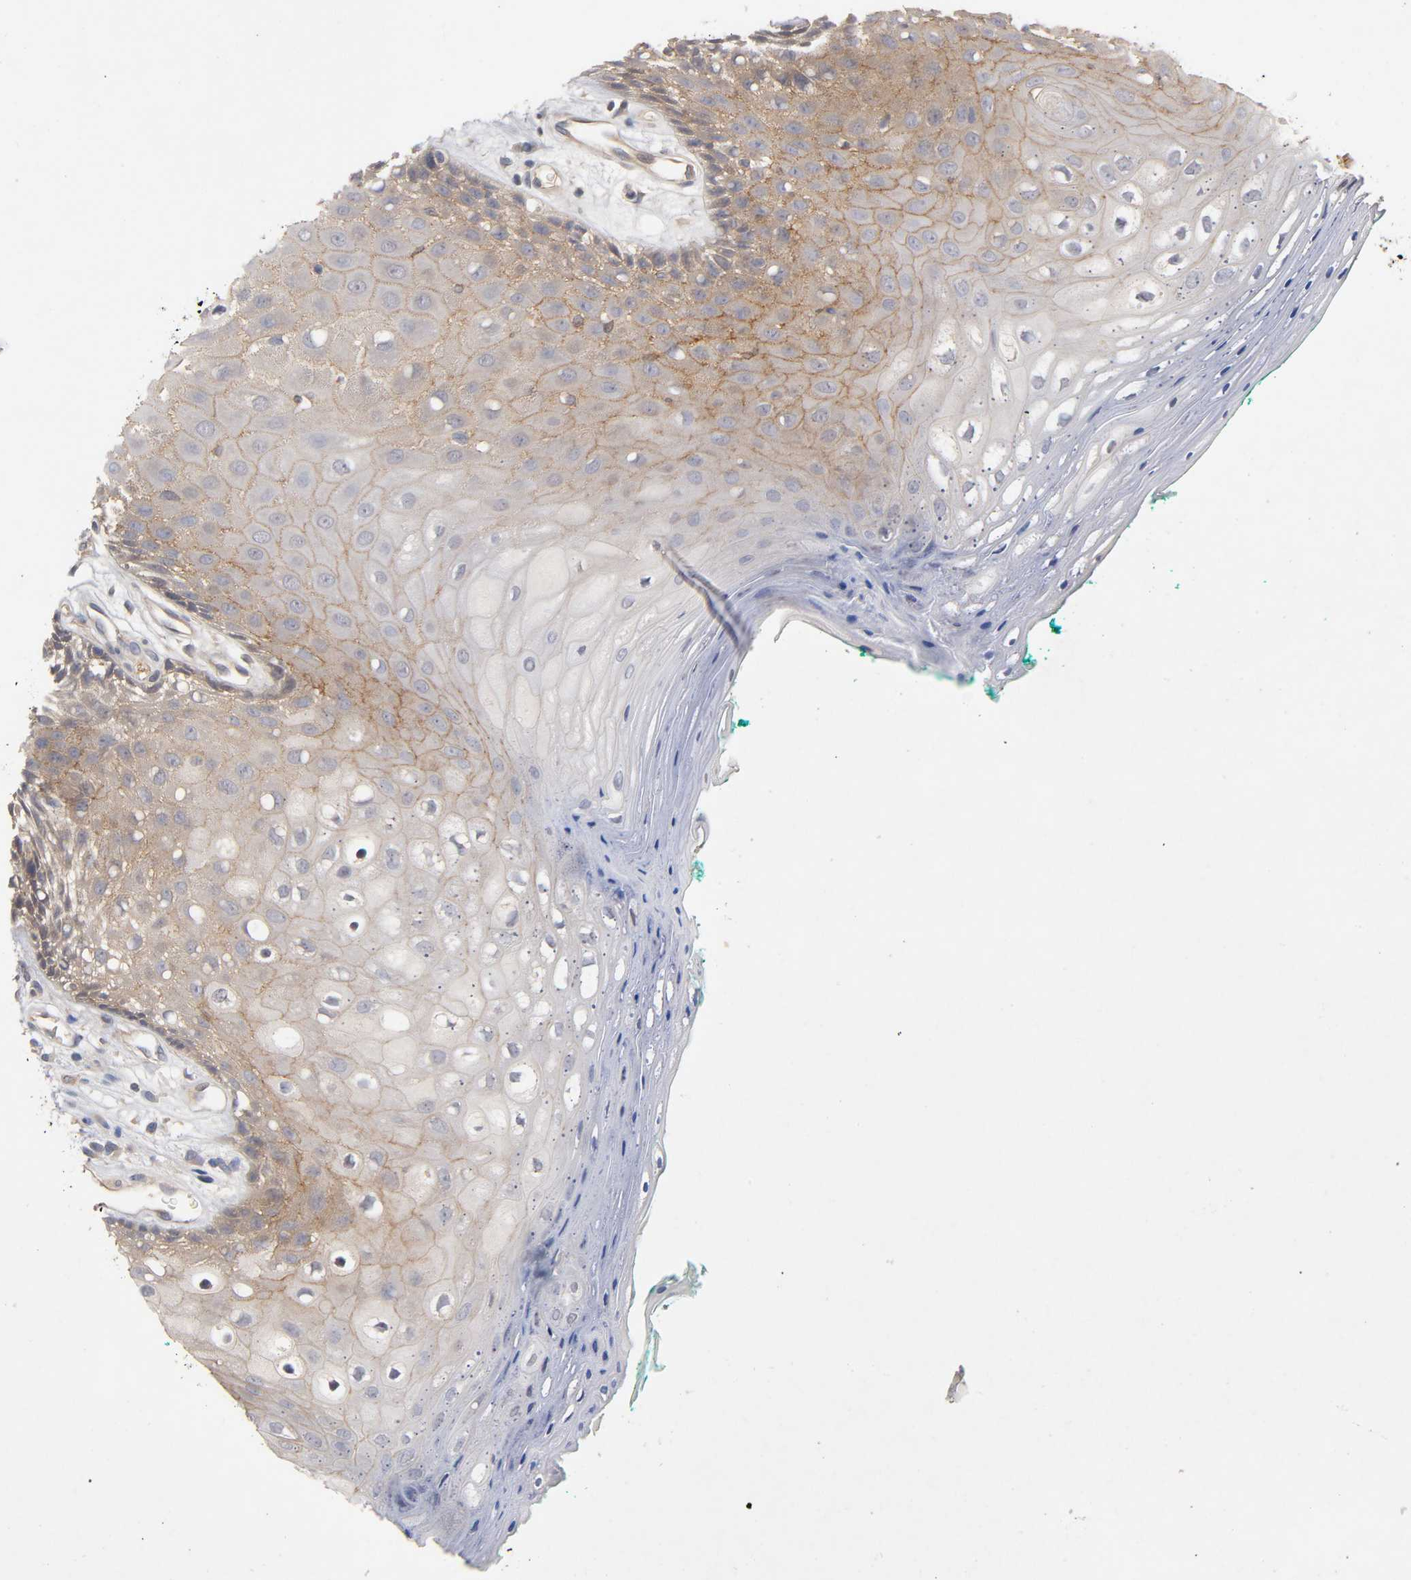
{"staining": {"intensity": "moderate", "quantity": ">75%", "location": "cytoplasmic/membranous"}, "tissue": "oral mucosa", "cell_type": "Squamous epithelial cells", "image_type": "normal", "snomed": [{"axis": "morphology", "description": "Normal tissue, NOS"}, {"axis": "morphology", "description": "Squamous cell carcinoma, NOS"}, {"axis": "topography", "description": "Skeletal muscle"}, {"axis": "topography", "description": "Oral tissue"}, {"axis": "topography", "description": "Head-Neck"}], "caption": "Protein positivity by immunohistochemistry (IHC) displays moderate cytoplasmic/membranous staining in approximately >75% of squamous epithelial cells in normal oral mucosa.", "gene": "PDZD11", "patient": {"sex": "female", "age": 84}}